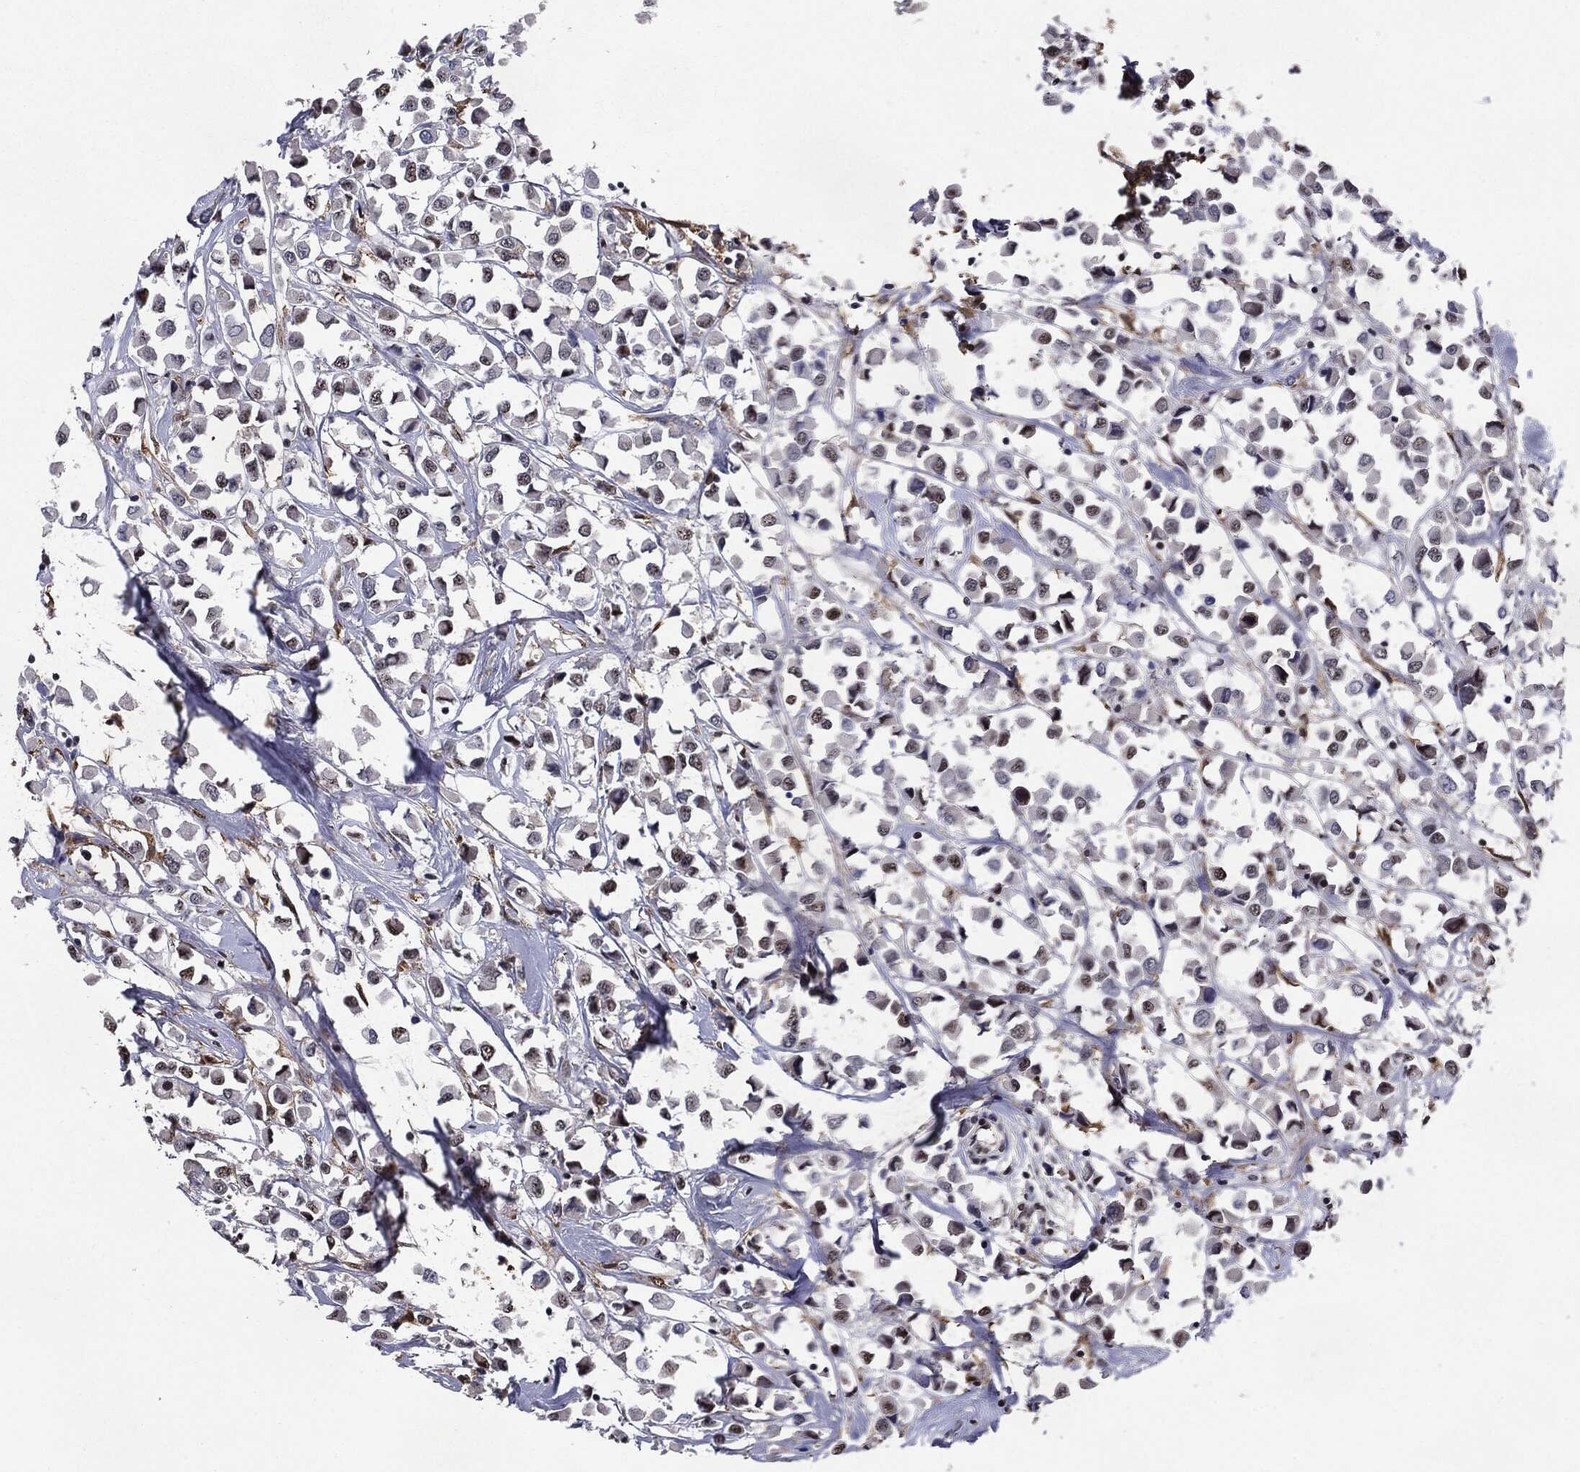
{"staining": {"intensity": "moderate", "quantity": "<25%", "location": "nuclear"}, "tissue": "breast cancer", "cell_type": "Tumor cells", "image_type": "cancer", "snomed": [{"axis": "morphology", "description": "Duct carcinoma"}, {"axis": "topography", "description": "Breast"}], "caption": "Tumor cells demonstrate moderate nuclear positivity in about <25% of cells in breast cancer.", "gene": "JUN", "patient": {"sex": "female", "age": 61}}